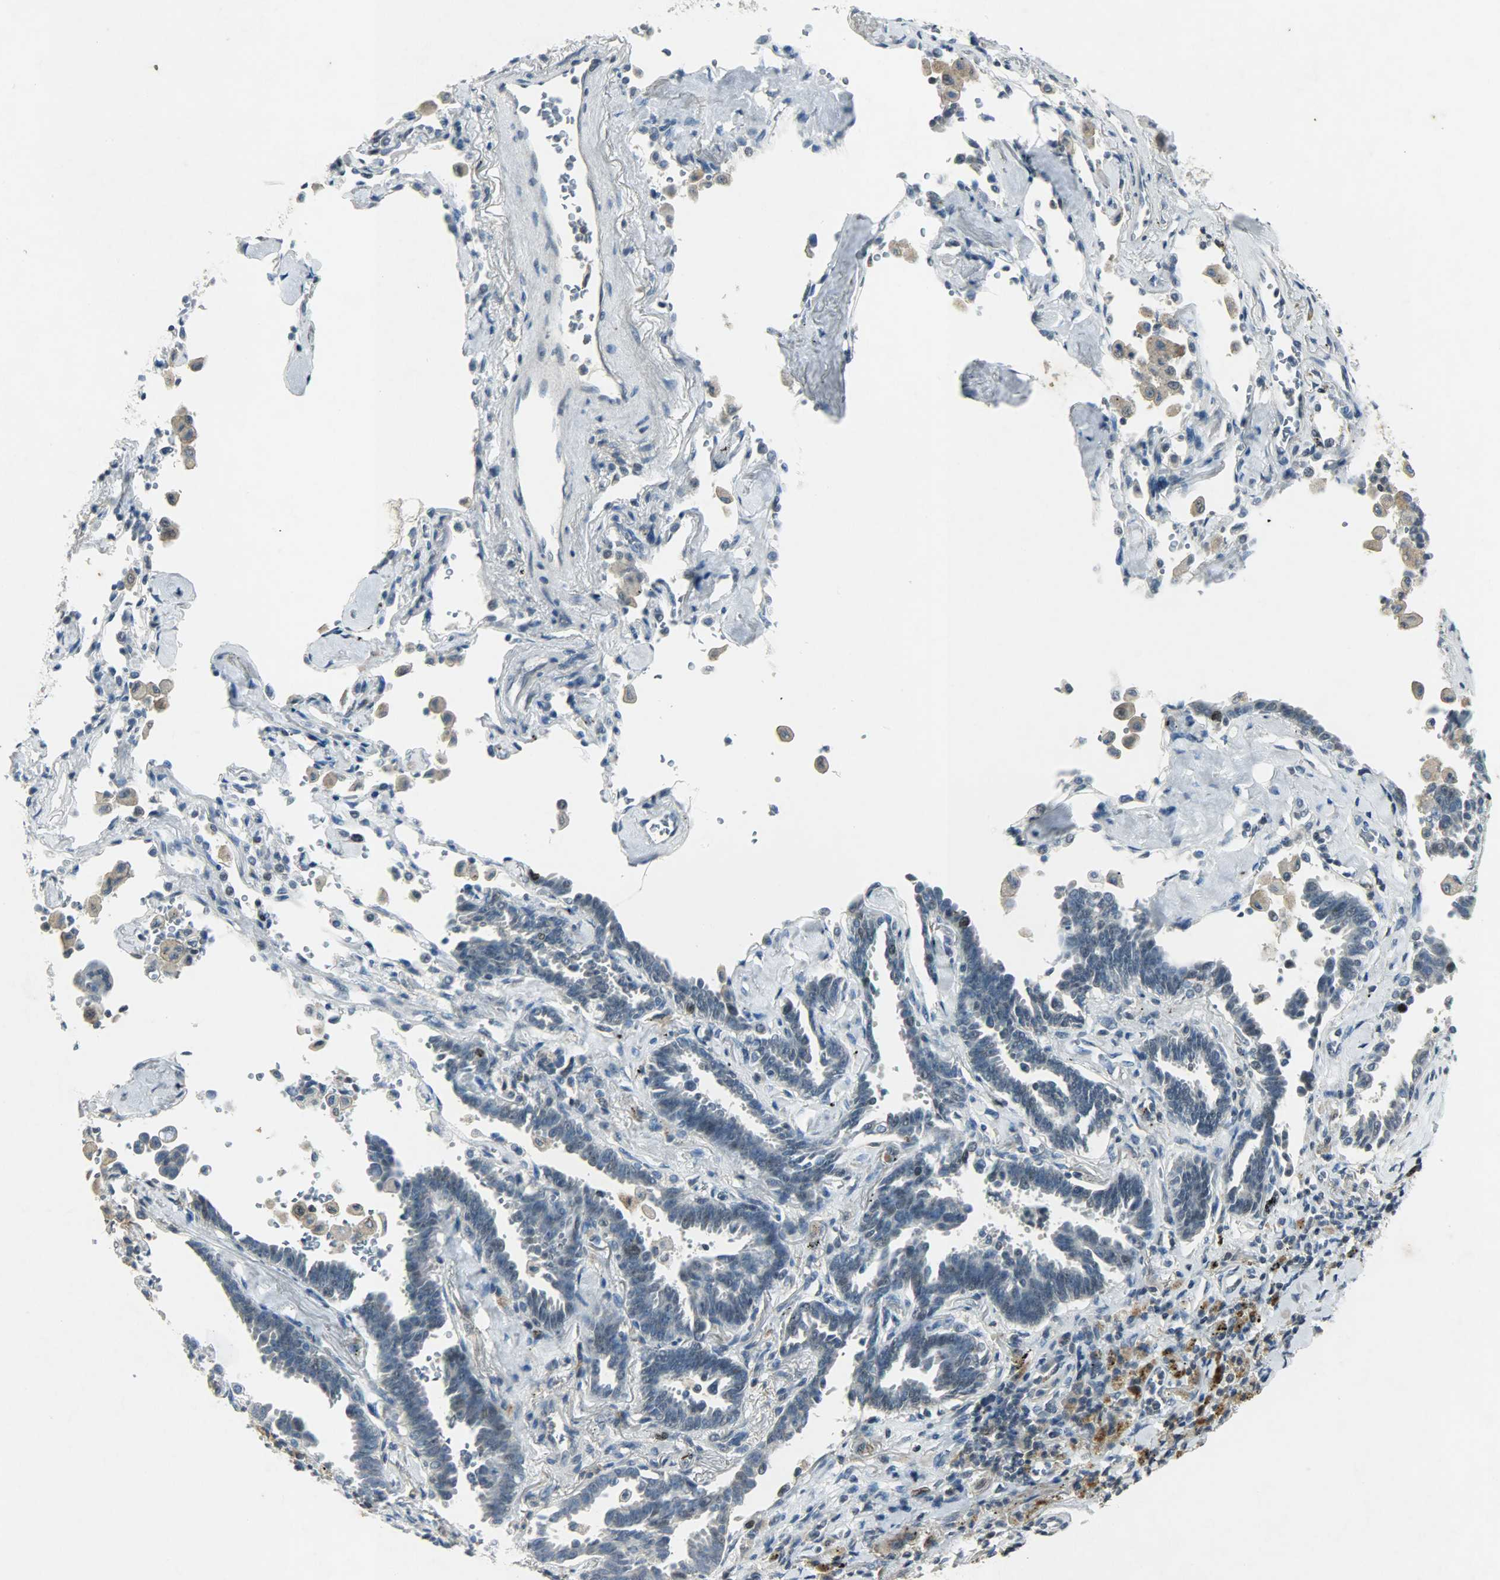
{"staining": {"intensity": "weak", "quantity": "<25%", "location": "nuclear"}, "tissue": "lung cancer", "cell_type": "Tumor cells", "image_type": "cancer", "snomed": [{"axis": "morphology", "description": "Adenocarcinoma, NOS"}, {"axis": "topography", "description": "Lung"}], "caption": "Adenocarcinoma (lung) was stained to show a protein in brown. There is no significant expression in tumor cells.", "gene": "AURKB", "patient": {"sex": "female", "age": 64}}